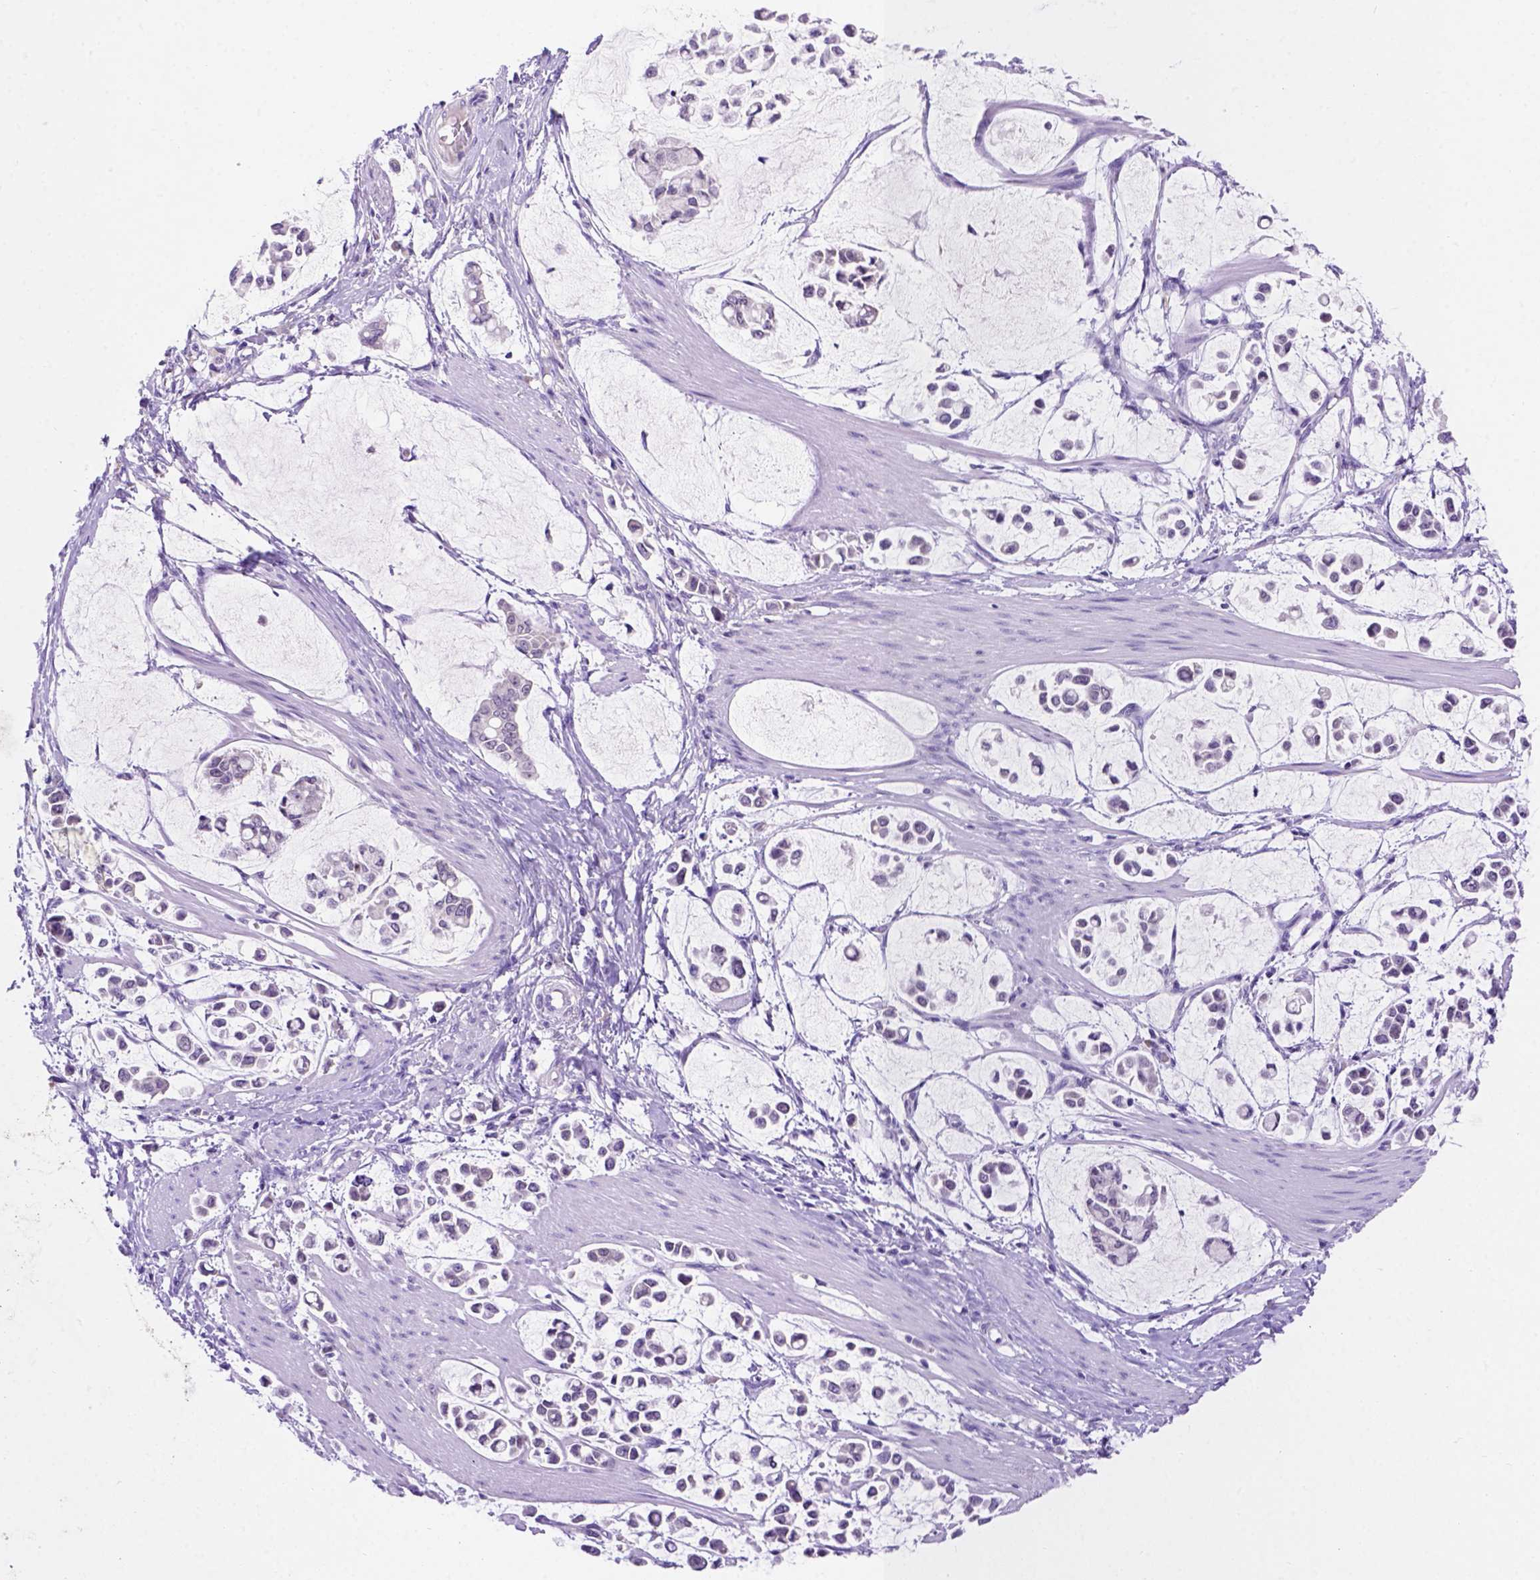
{"staining": {"intensity": "negative", "quantity": "none", "location": "none"}, "tissue": "stomach cancer", "cell_type": "Tumor cells", "image_type": "cancer", "snomed": [{"axis": "morphology", "description": "Adenocarcinoma, NOS"}, {"axis": "topography", "description": "Stomach"}], "caption": "There is no significant expression in tumor cells of stomach cancer (adenocarcinoma).", "gene": "FAM81B", "patient": {"sex": "male", "age": 82}}